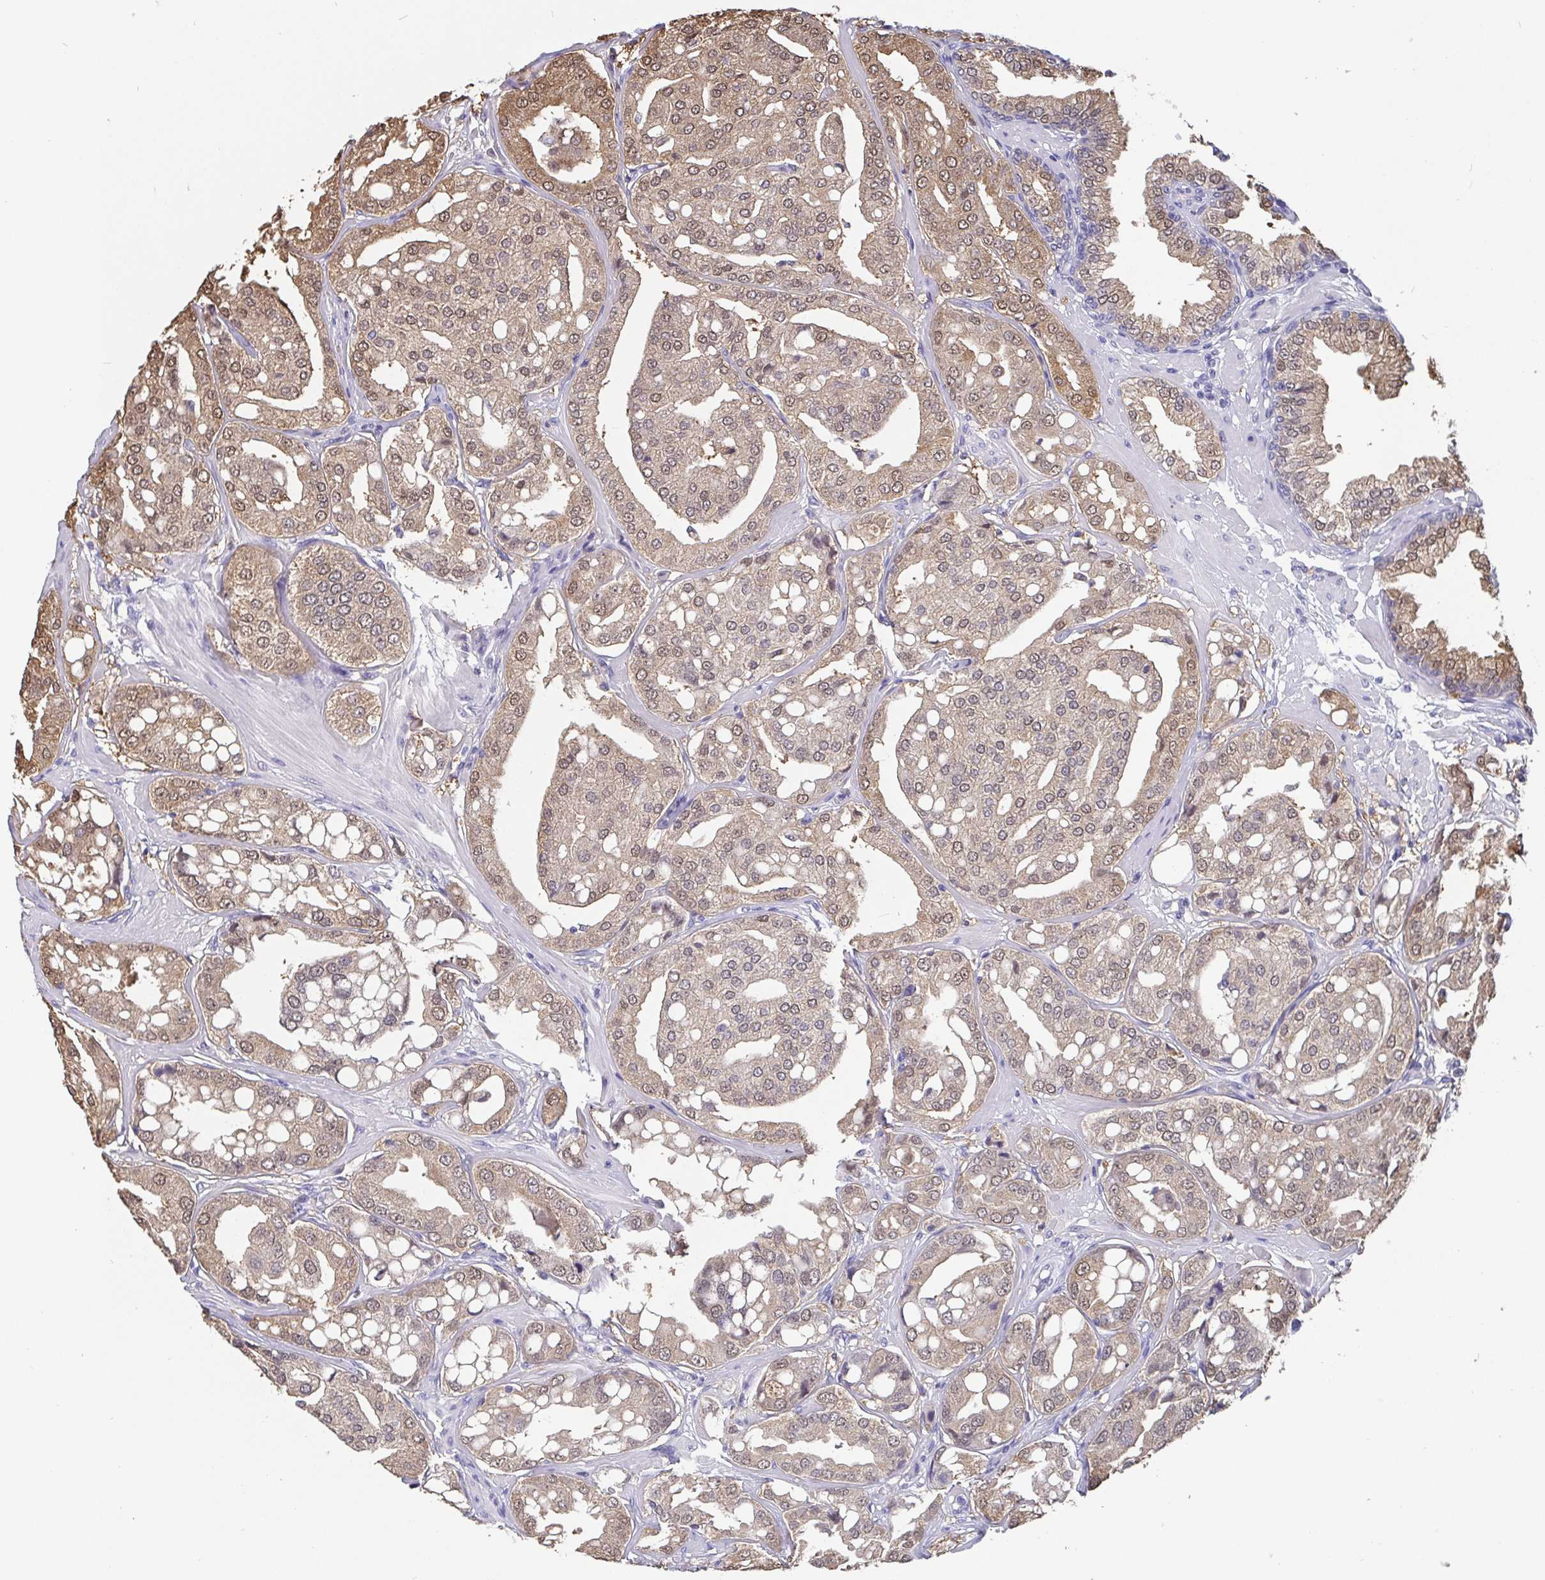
{"staining": {"intensity": "moderate", "quantity": ">75%", "location": "cytoplasmic/membranous,nuclear"}, "tissue": "renal cancer", "cell_type": "Tumor cells", "image_type": "cancer", "snomed": [{"axis": "morphology", "description": "Adenocarcinoma, NOS"}, {"axis": "topography", "description": "Urinary bladder"}], "caption": "About >75% of tumor cells in human renal cancer demonstrate moderate cytoplasmic/membranous and nuclear protein staining as visualized by brown immunohistochemical staining.", "gene": "IDH1", "patient": {"sex": "male", "age": 61}}